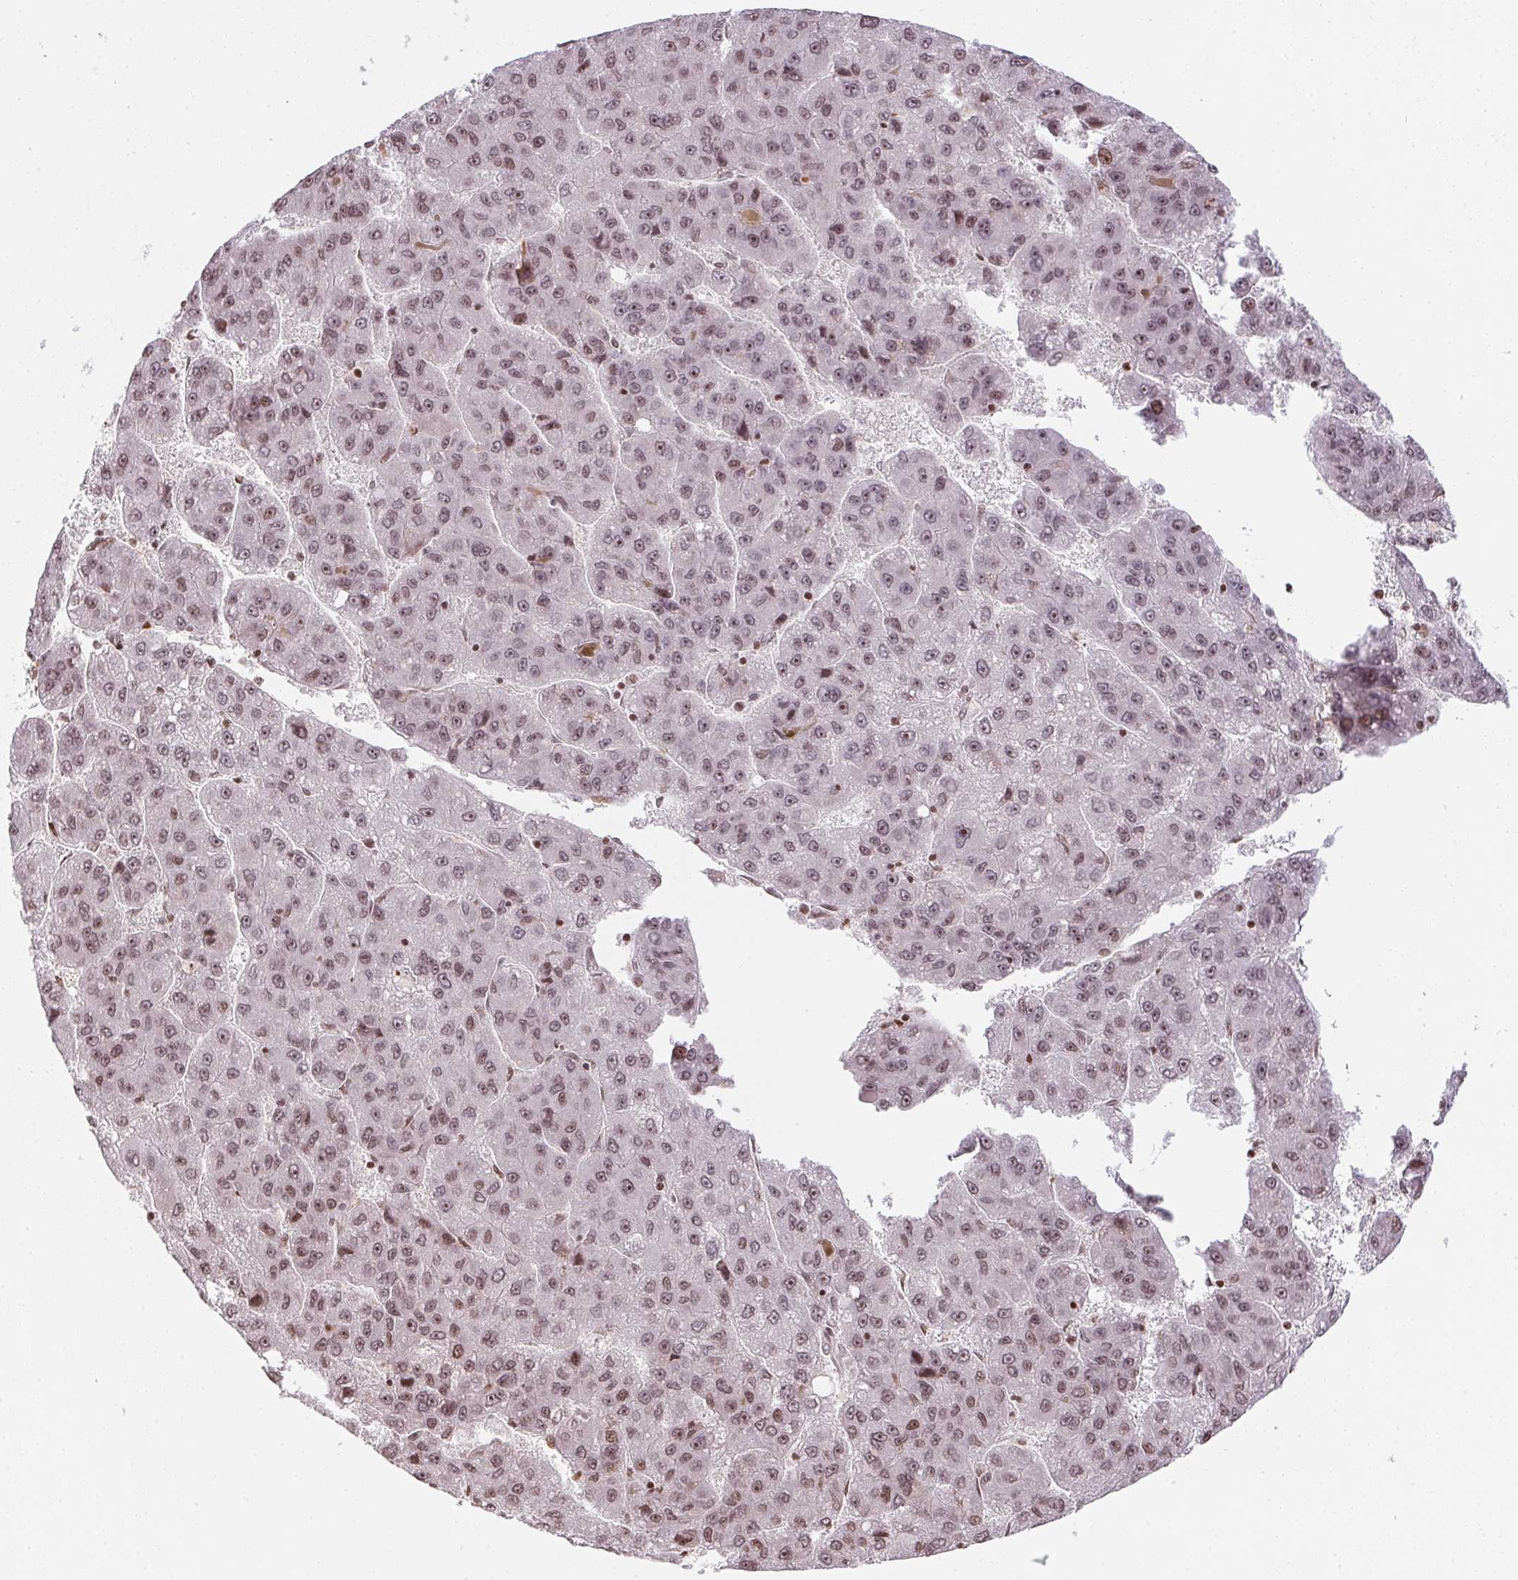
{"staining": {"intensity": "weak", "quantity": ">75%", "location": "nuclear"}, "tissue": "liver cancer", "cell_type": "Tumor cells", "image_type": "cancer", "snomed": [{"axis": "morphology", "description": "Carcinoma, Hepatocellular, NOS"}, {"axis": "topography", "description": "Liver"}], "caption": "IHC (DAB (3,3'-diaminobenzidine)) staining of liver cancer demonstrates weak nuclear protein expression in approximately >75% of tumor cells.", "gene": "RNF181", "patient": {"sex": "female", "age": 82}}